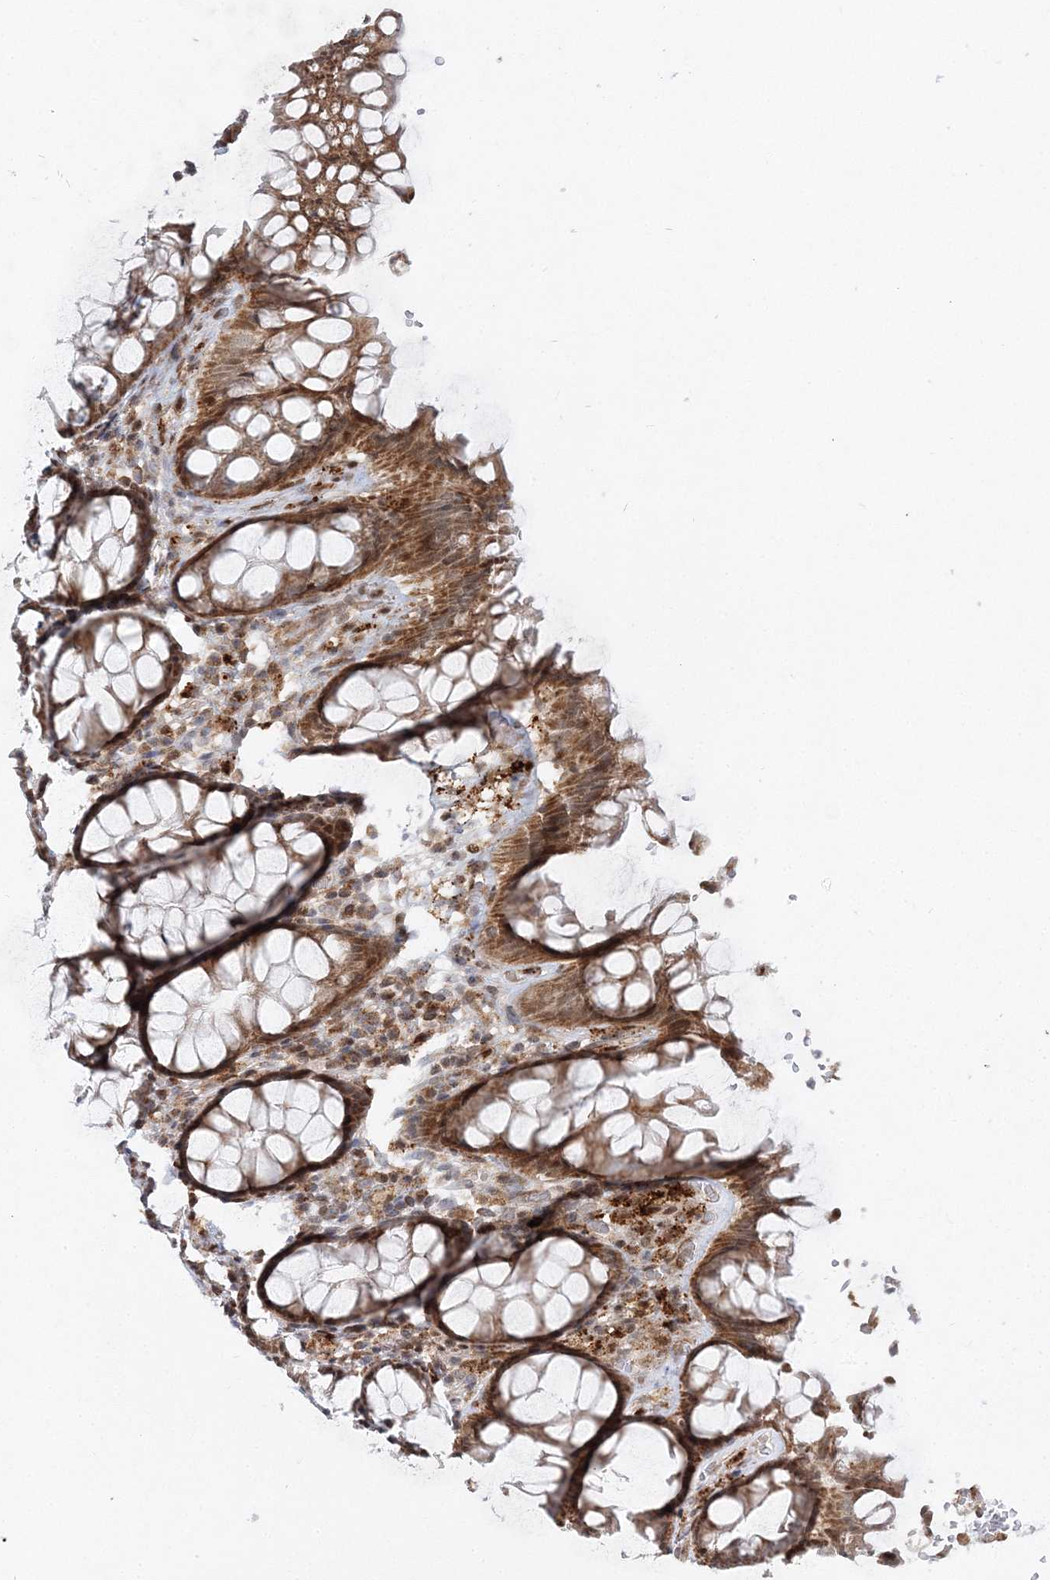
{"staining": {"intensity": "moderate", "quantity": ">75%", "location": "cytoplasmic/membranous,nuclear"}, "tissue": "rectum", "cell_type": "Glandular cells", "image_type": "normal", "snomed": [{"axis": "morphology", "description": "Normal tissue, NOS"}, {"axis": "topography", "description": "Rectum"}], "caption": "An image of human rectum stained for a protein shows moderate cytoplasmic/membranous,nuclear brown staining in glandular cells.", "gene": "RAB11FIP2", "patient": {"sex": "male", "age": 64}}